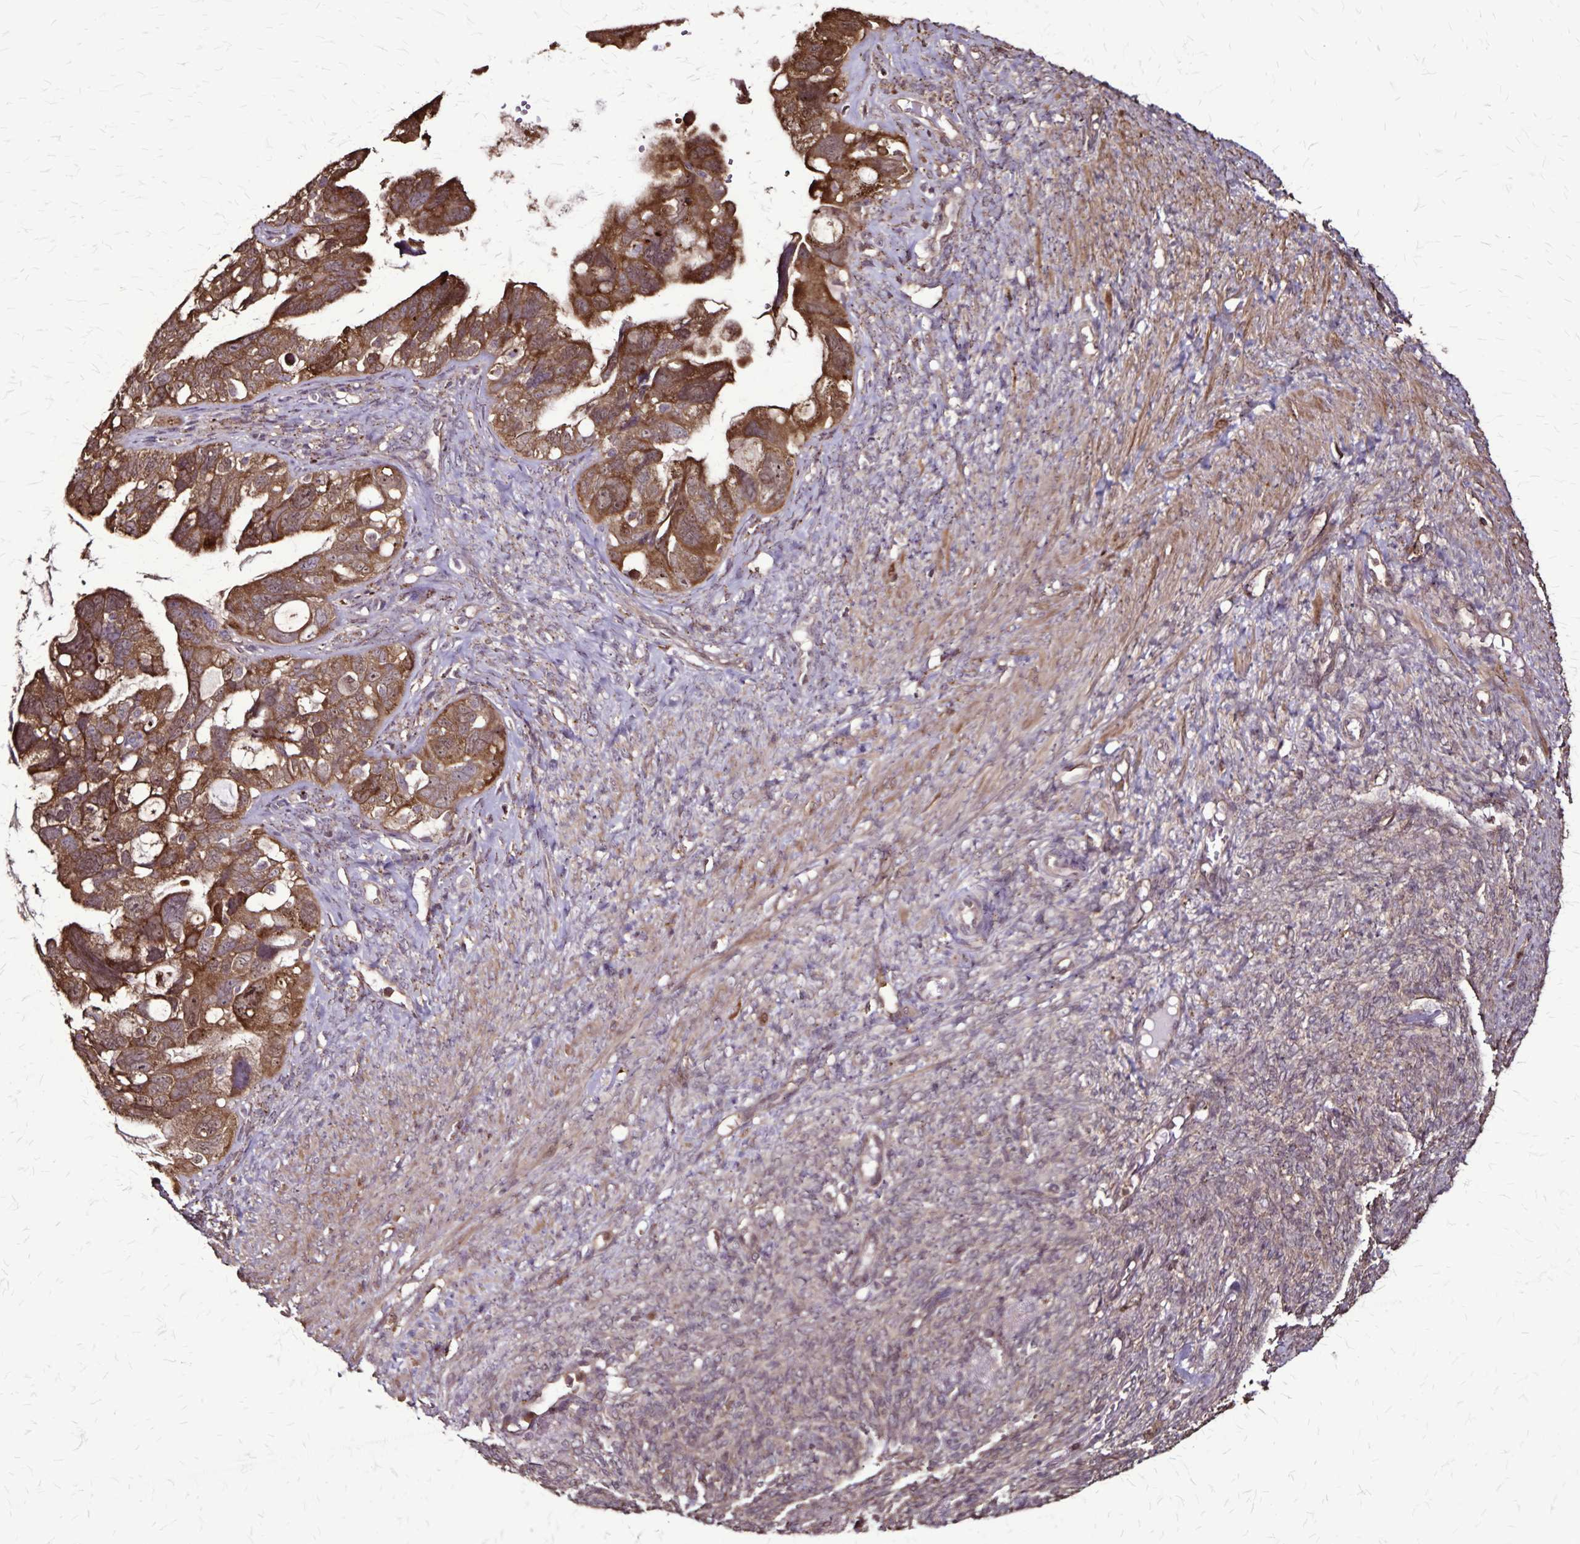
{"staining": {"intensity": "moderate", "quantity": ">75%", "location": "cytoplasmic/membranous"}, "tissue": "ovarian cancer", "cell_type": "Tumor cells", "image_type": "cancer", "snomed": [{"axis": "morphology", "description": "Cystadenocarcinoma, serous, NOS"}, {"axis": "topography", "description": "Ovary"}], "caption": "This micrograph demonstrates immunohistochemistry staining of human ovarian cancer, with medium moderate cytoplasmic/membranous positivity in approximately >75% of tumor cells.", "gene": "CHMP1B", "patient": {"sex": "female", "age": 60}}